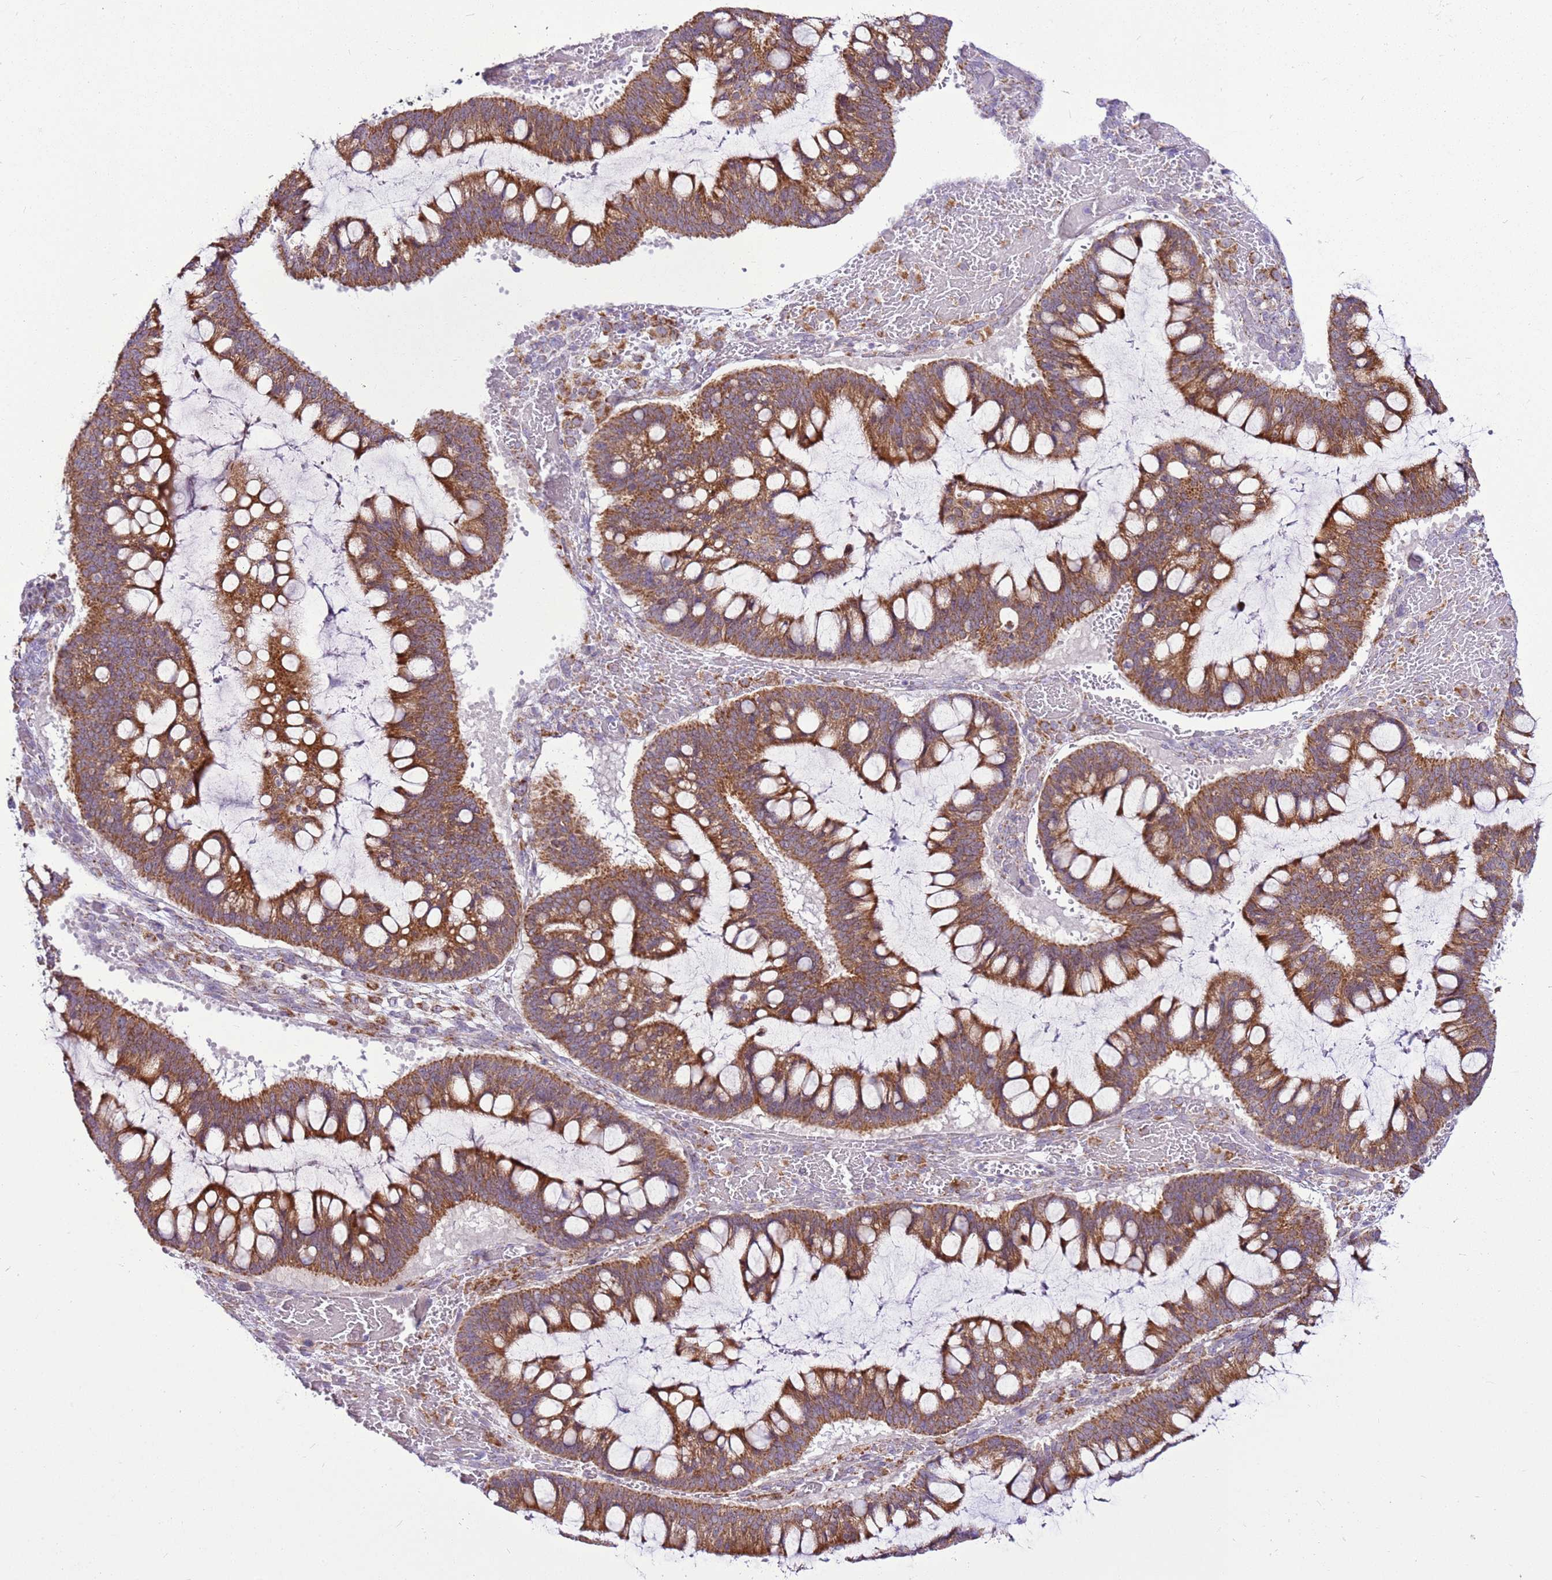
{"staining": {"intensity": "moderate", "quantity": ">75%", "location": "cytoplasmic/membranous"}, "tissue": "ovarian cancer", "cell_type": "Tumor cells", "image_type": "cancer", "snomed": [{"axis": "morphology", "description": "Cystadenocarcinoma, mucinous, NOS"}, {"axis": "topography", "description": "Ovary"}], "caption": "High-power microscopy captured an immunohistochemistry image of mucinous cystadenocarcinoma (ovarian), revealing moderate cytoplasmic/membranous staining in approximately >75% of tumor cells. The staining was performed using DAB (3,3'-diaminobenzidine) to visualize the protein expression in brown, while the nuclei were stained in blue with hematoxylin (Magnification: 20x).", "gene": "MRPL36", "patient": {"sex": "female", "age": 73}}